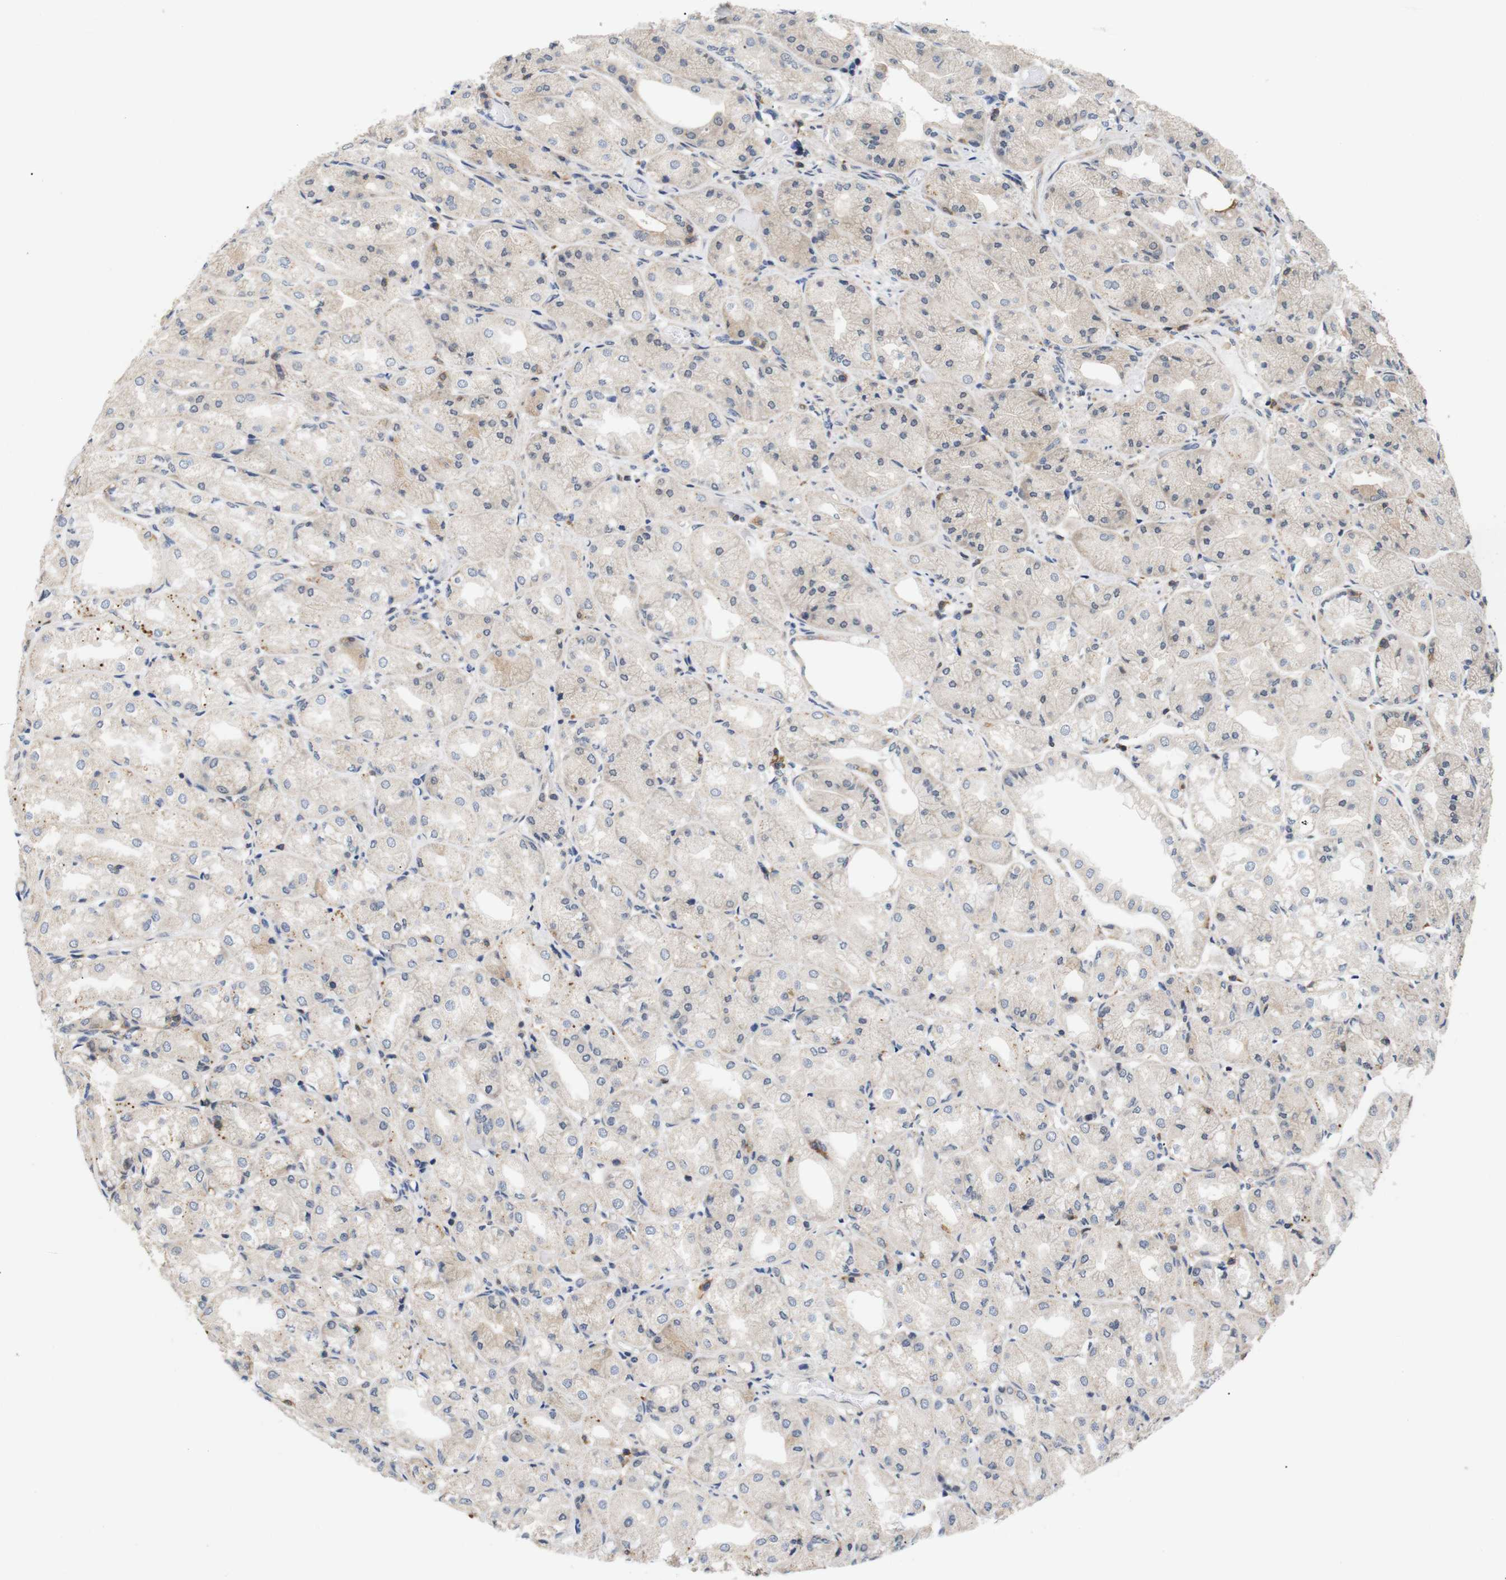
{"staining": {"intensity": "moderate", "quantity": "<25%", "location": "cytoplasmic/membranous"}, "tissue": "stomach", "cell_type": "Glandular cells", "image_type": "normal", "snomed": [{"axis": "morphology", "description": "Normal tissue, NOS"}, {"axis": "topography", "description": "Stomach, upper"}], "caption": "Stomach stained for a protein (brown) exhibits moderate cytoplasmic/membranous positive positivity in about <25% of glandular cells.", "gene": "BRWD3", "patient": {"sex": "male", "age": 72}}